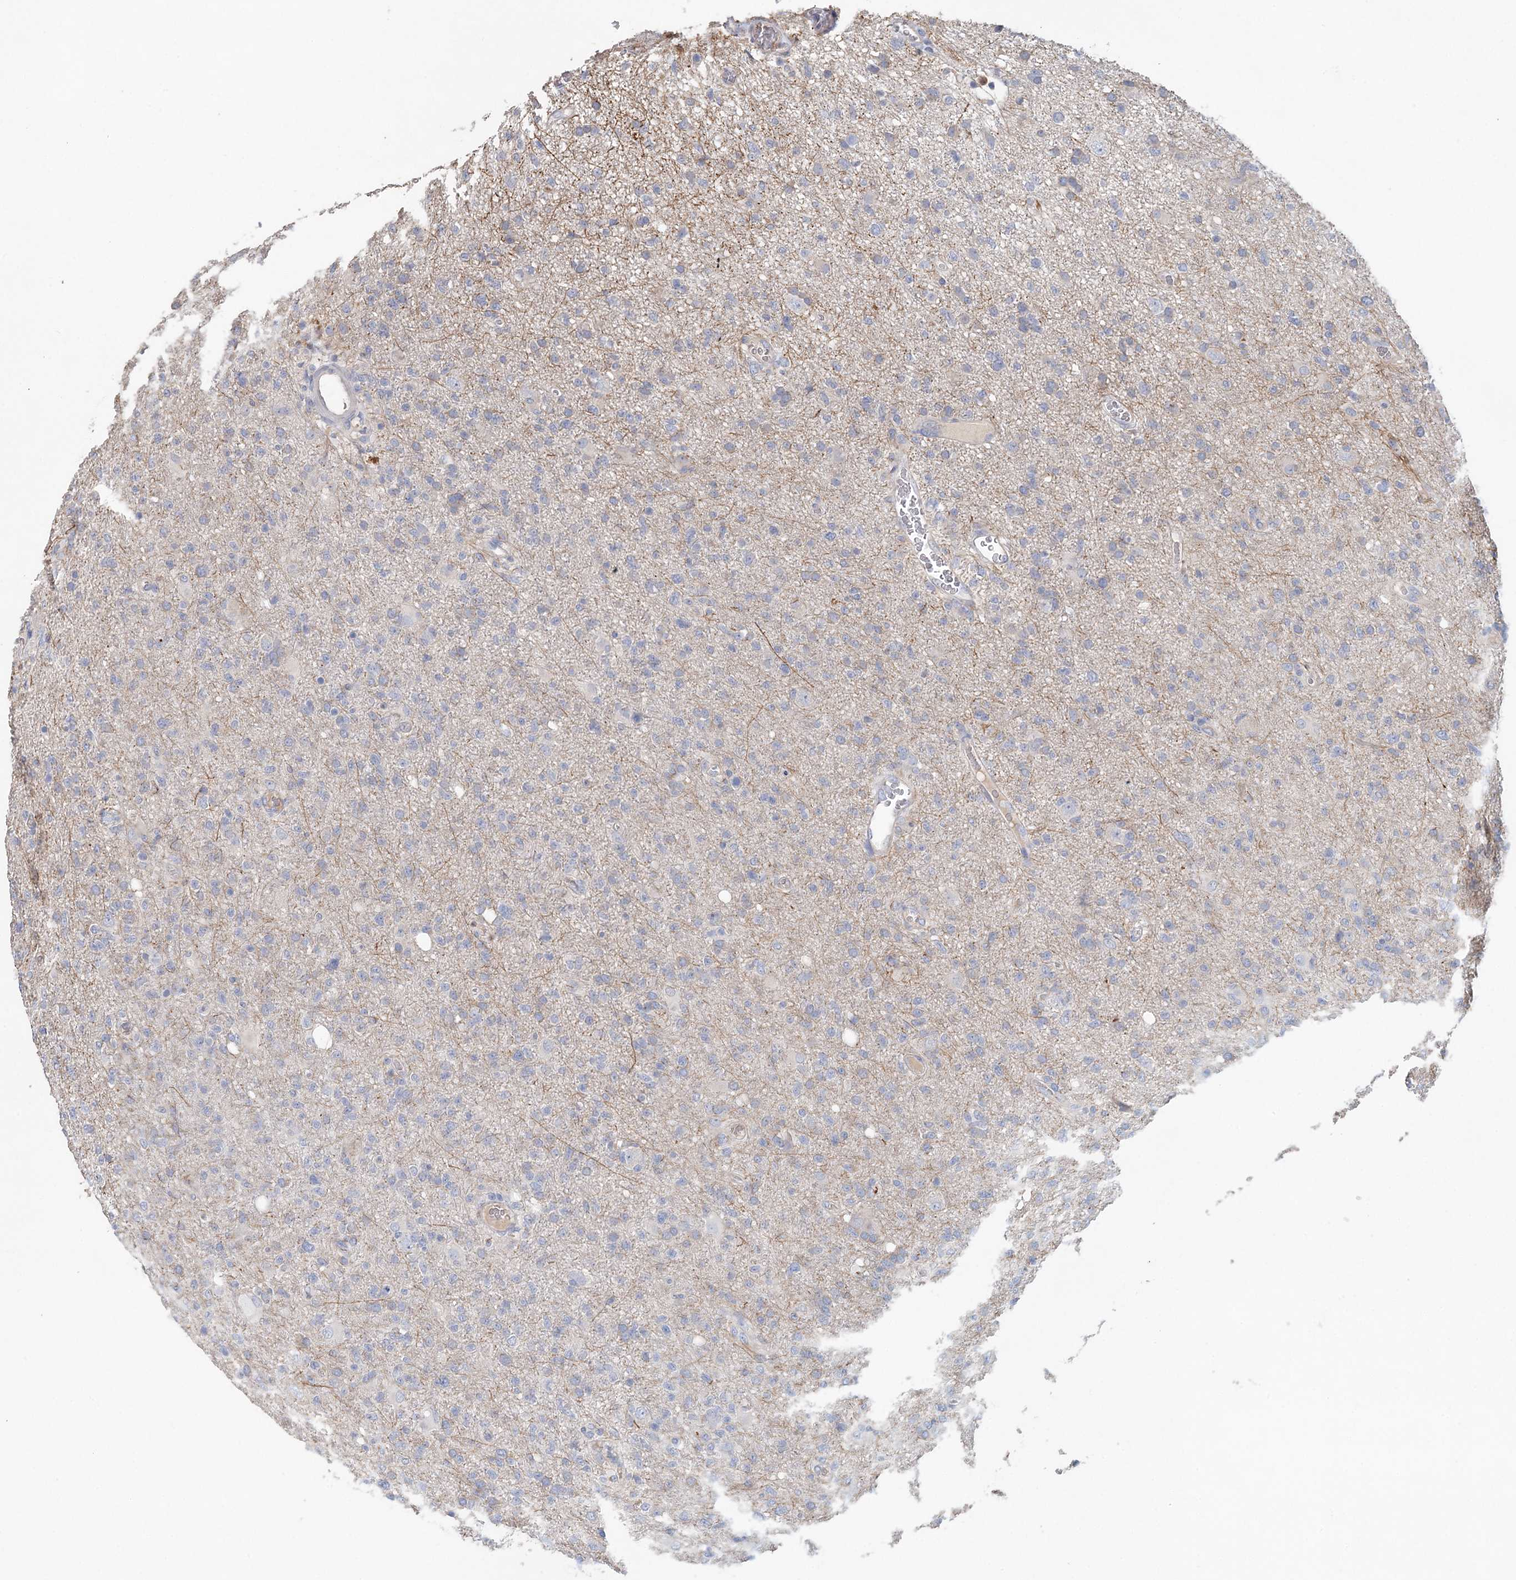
{"staining": {"intensity": "negative", "quantity": "none", "location": "none"}, "tissue": "glioma", "cell_type": "Tumor cells", "image_type": "cancer", "snomed": [{"axis": "morphology", "description": "Glioma, malignant, High grade"}, {"axis": "topography", "description": "Brain"}], "caption": "Immunohistochemical staining of human high-grade glioma (malignant) shows no significant staining in tumor cells.", "gene": "MYL6B", "patient": {"sex": "female", "age": 57}}